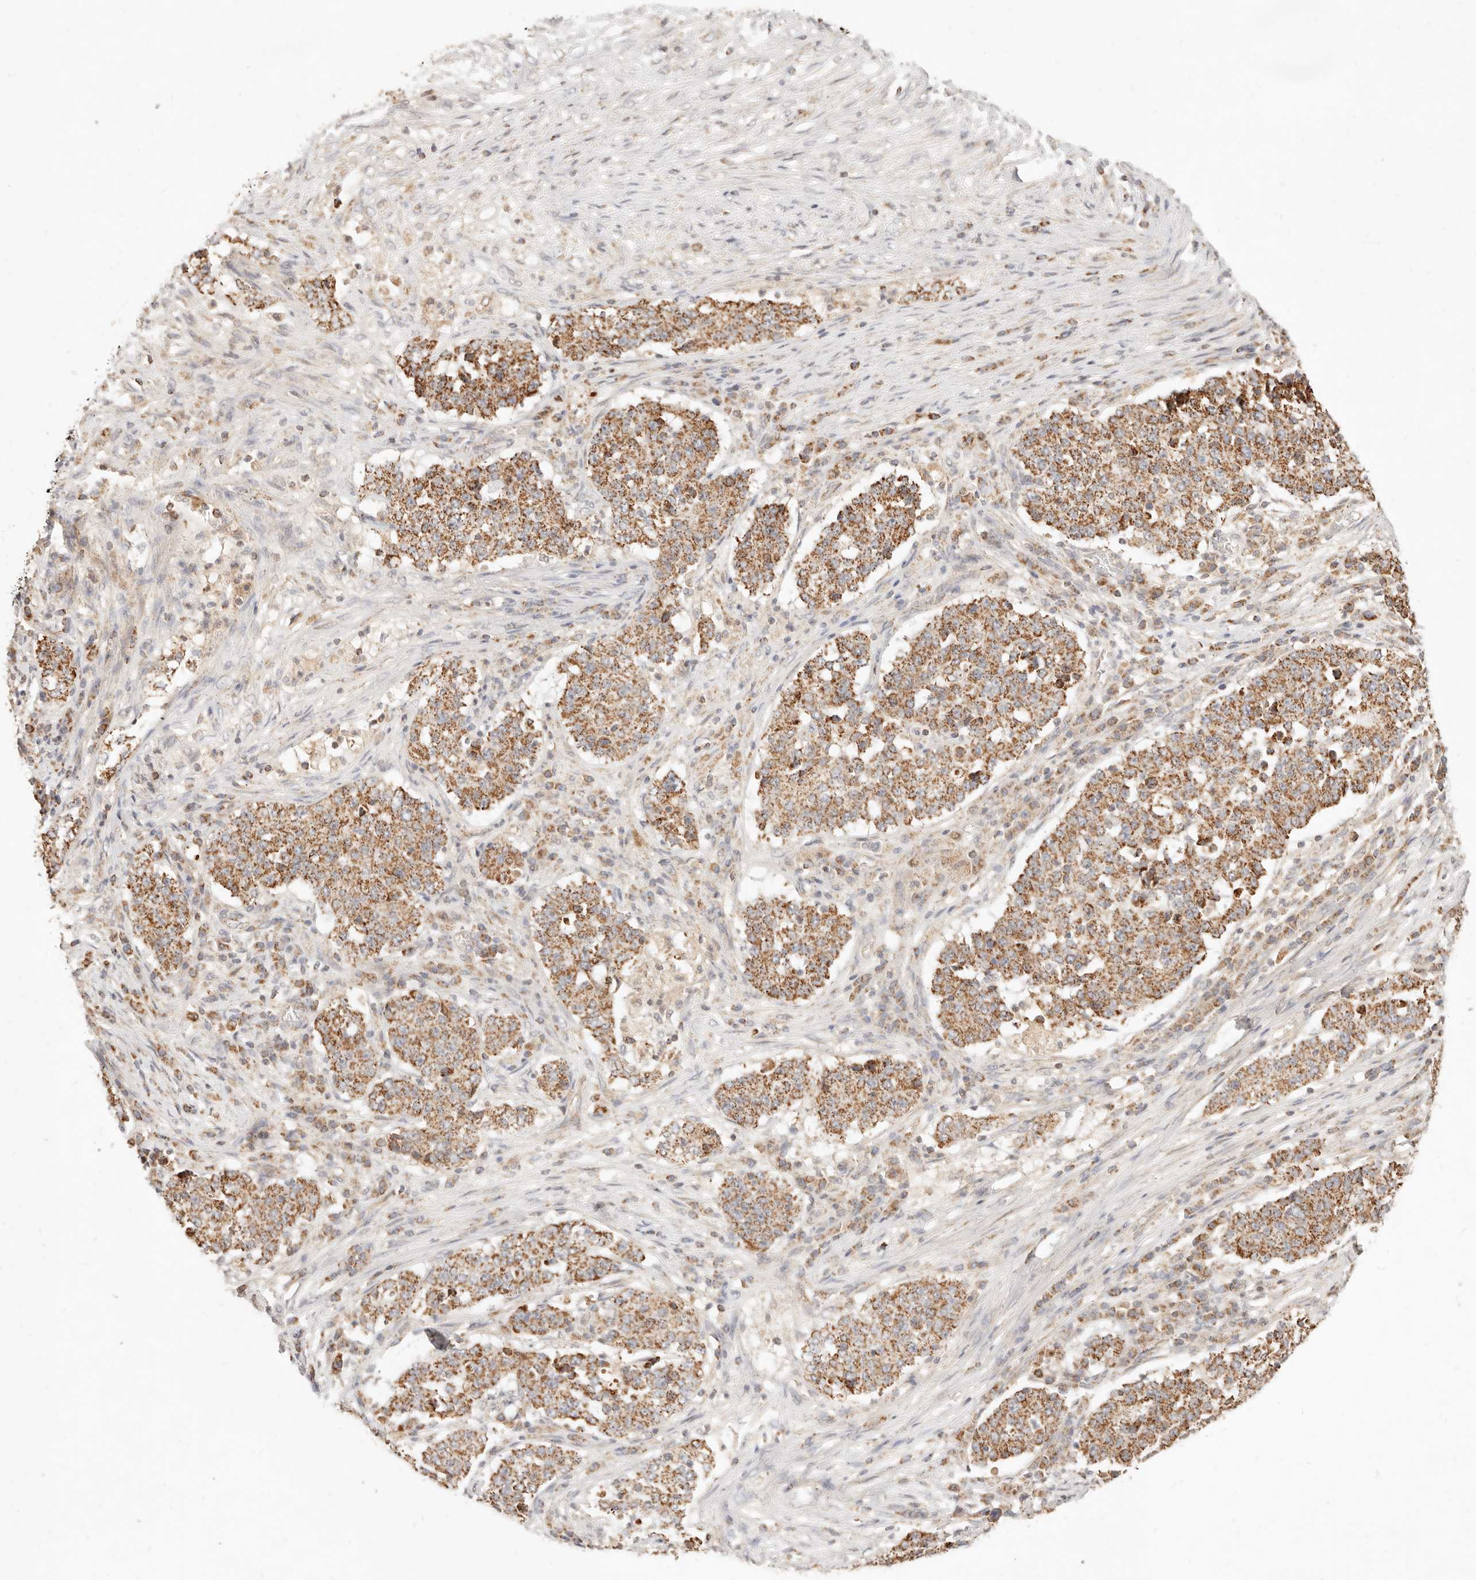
{"staining": {"intensity": "strong", "quantity": ">75%", "location": "cytoplasmic/membranous"}, "tissue": "stomach cancer", "cell_type": "Tumor cells", "image_type": "cancer", "snomed": [{"axis": "morphology", "description": "Adenocarcinoma, NOS"}, {"axis": "topography", "description": "Stomach"}], "caption": "The histopathology image displays immunohistochemical staining of stomach cancer. There is strong cytoplasmic/membranous expression is seen in about >75% of tumor cells.", "gene": "CPLANE2", "patient": {"sex": "male", "age": 59}}